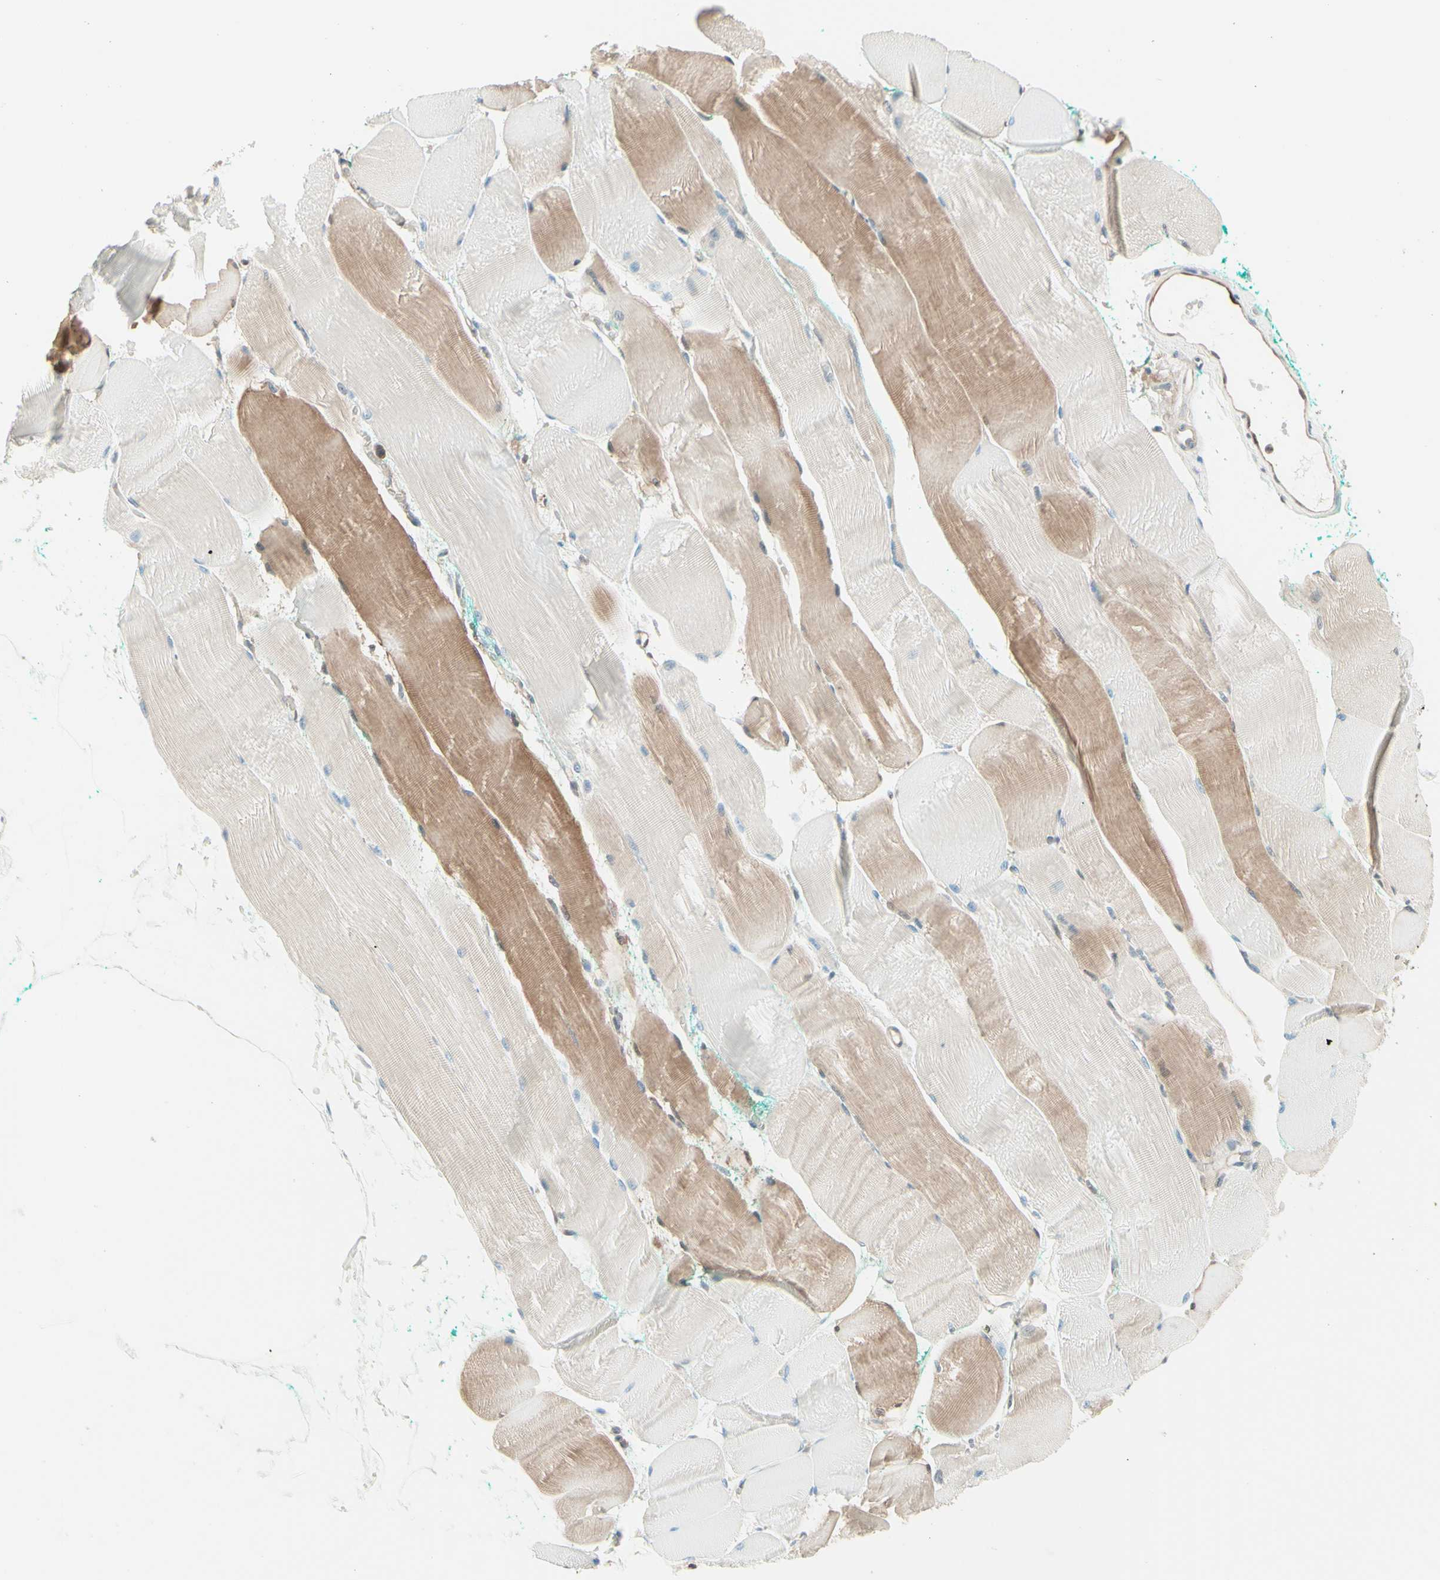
{"staining": {"intensity": "moderate", "quantity": "25%-75%", "location": "cytoplasmic/membranous"}, "tissue": "skeletal muscle", "cell_type": "Myocytes", "image_type": "normal", "snomed": [{"axis": "morphology", "description": "Normal tissue, NOS"}, {"axis": "morphology", "description": "Squamous cell carcinoma, NOS"}, {"axis": "topography", "description": "Skeletal muscle"}], "caption": "An image of human skeletal muscle stained for a protein shows moderate cytoplasmic/membranous brown staining in myocytes. (Brightfield microscopy of DAB IHC at high magnification).", "gene": "UPK3B", "patient": {"sex": "male", "age": 51}}